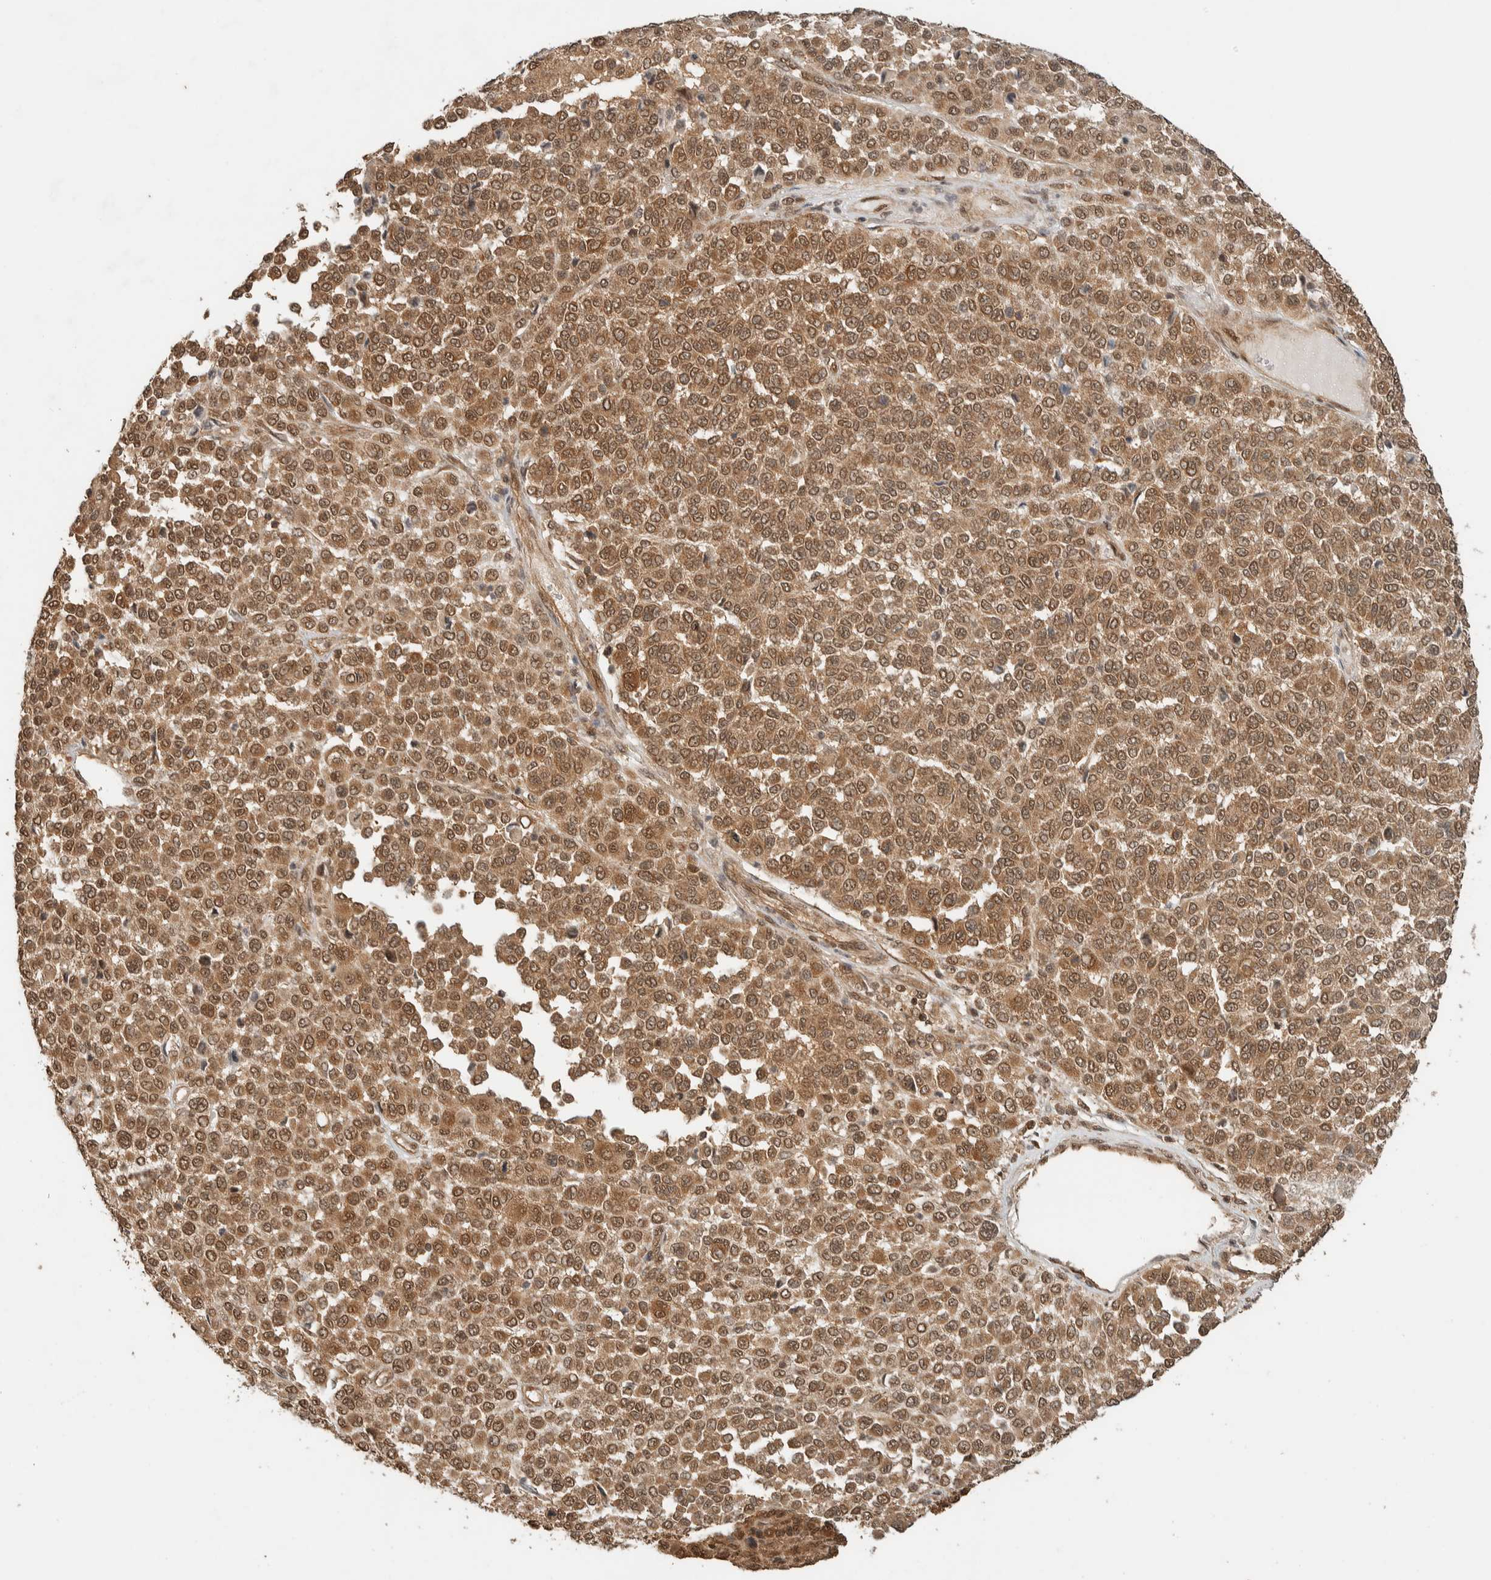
{"staining": {"intensity": "moderate", "quantity": ">75%", "location": "cytoplasmic/membranous,nuclear"}, "tissue": "melanoma", "cell_type": "Tumor cells", "image_type": "cancer", "snomed": [{"axis": "morphology", "description": "Malignant melanoma, Metastatic site"}, {"axis": "topography", "description": "Pancreas"}], "caption": "A photomicrograph of human melanoma stained for a protein exhibits moderate cytoplasmic/membranous and nuclear brown staining in tumor cells. (DAB (3,3'-diaminobenzidine) = brown stain, brightfield microscopy at high magnification).", "gene": "ZBTB2", "patient": {"sex": "female", "age": 30}}